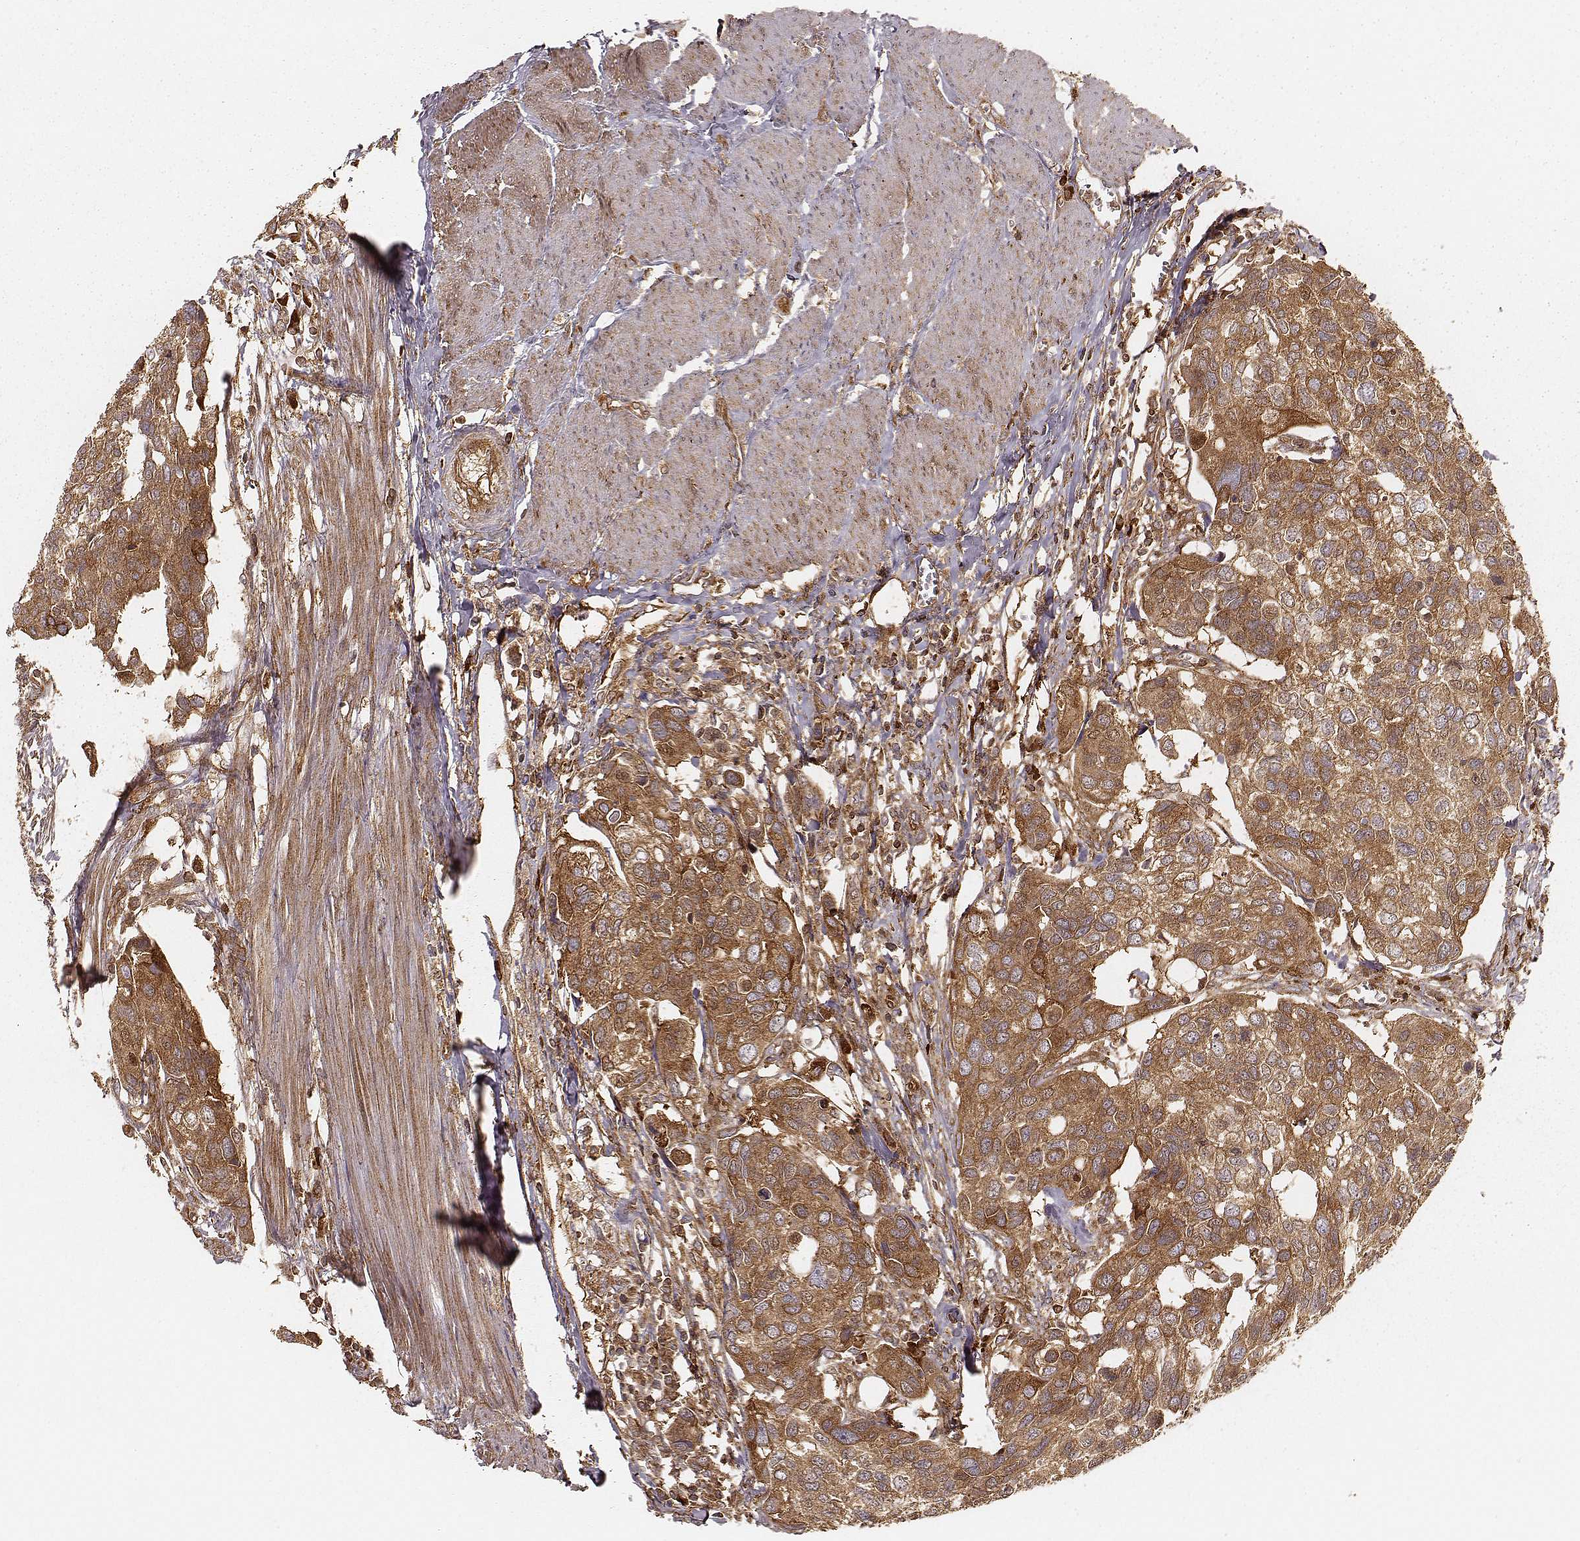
{"staining": {"intensity": "strong", "quantity": ">75%", "location": "cytoplasmic/membranous"}, "tissue": "urothelial cancer", "cell_type": "Tumor cells", "image_type": "cancer", "snomed": [{"axis": "morphology", "description": "Urothelial carcinoma, High grade"}, {"axis": "topography", "description": "Urinary bladder"}], "caption": "About >75% of tumor cells in human high-grade urothelial carcinoma reveal strong cytoplasmic/membranous protein staining as visualized by brown immunohistochemical staining.", "gene": "CARS1", "patient": {"sex": "male", "age": 60}}